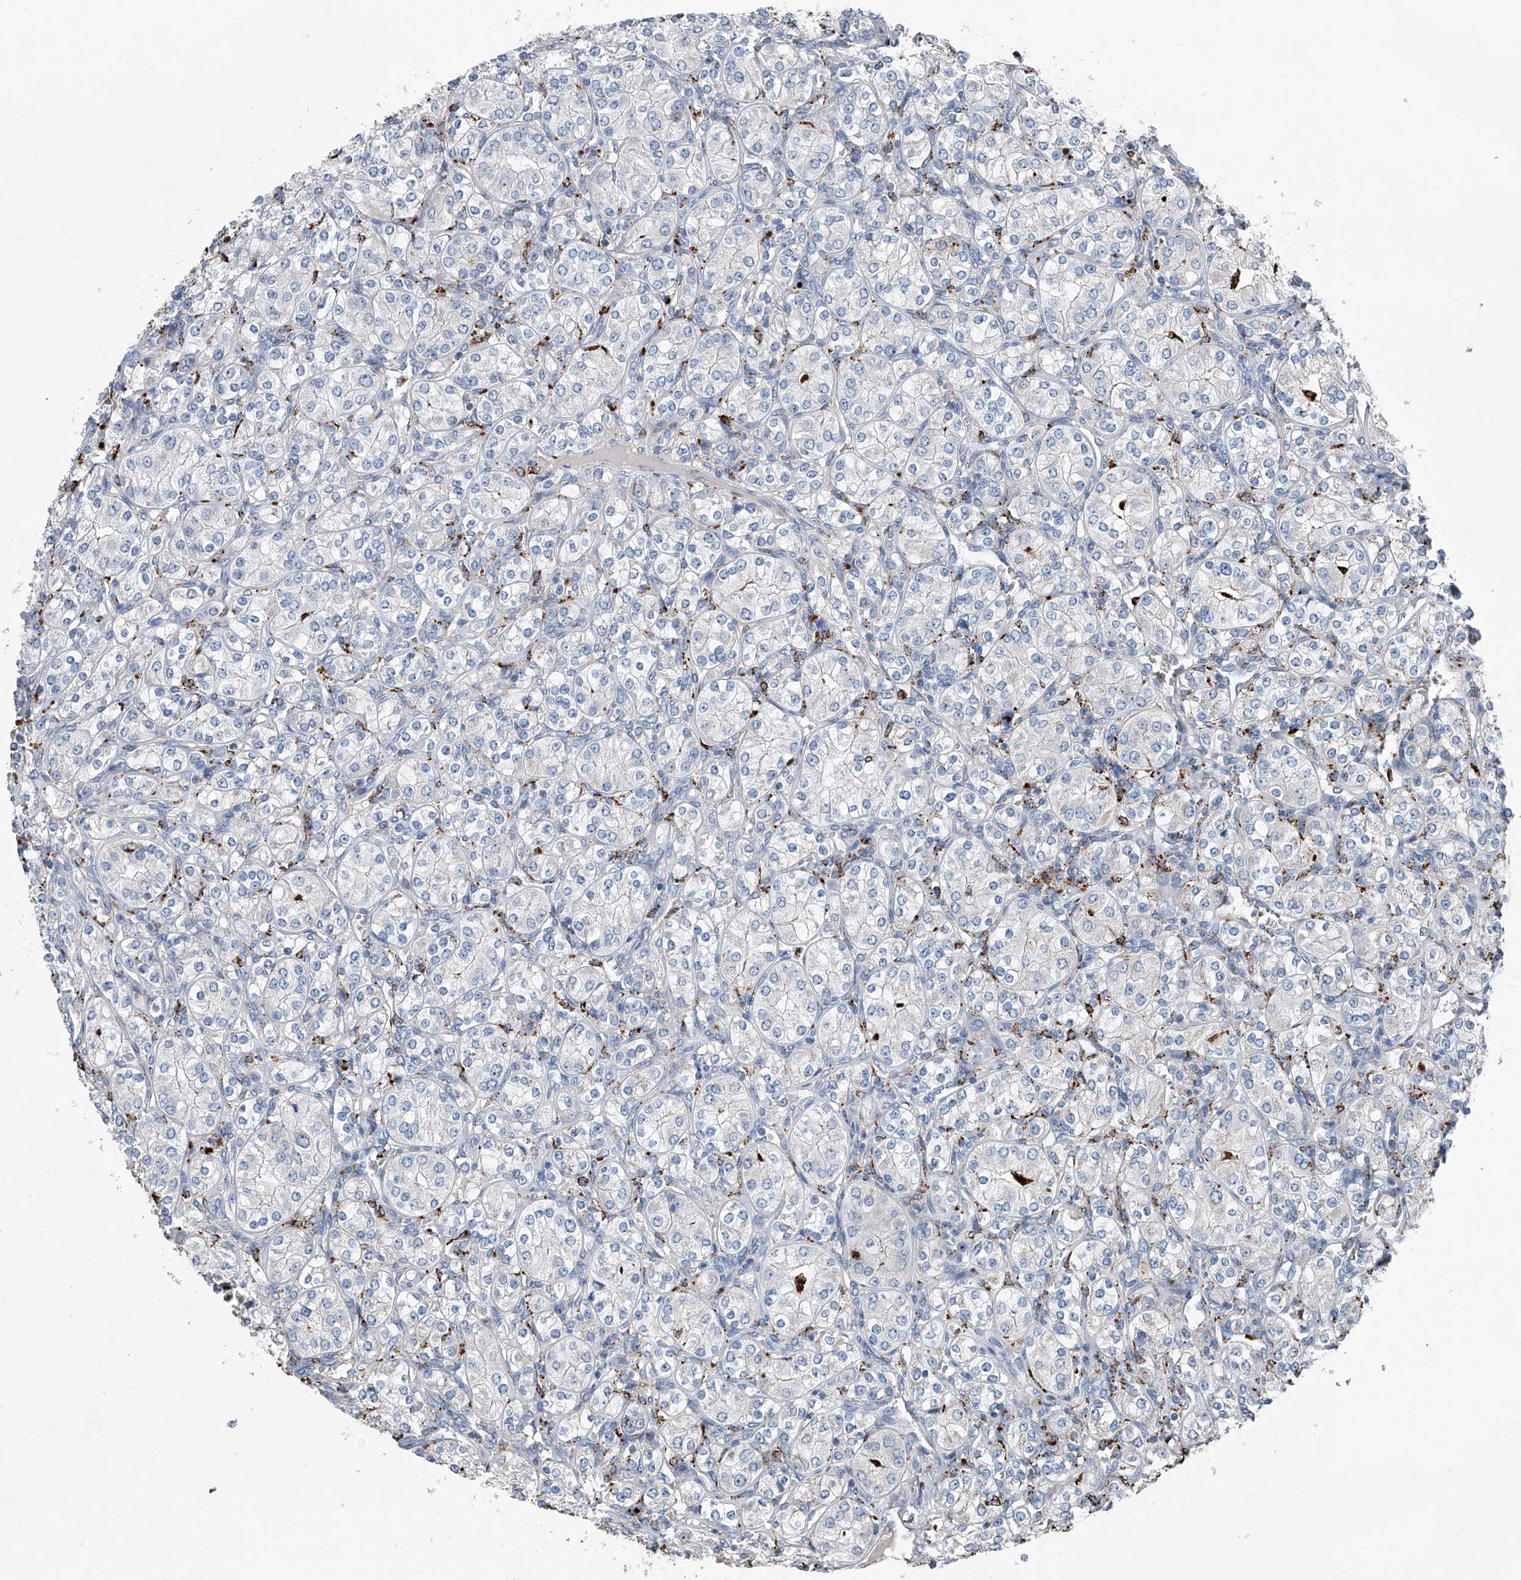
{"staining": {"intensity": "negative", "quantity": "none", "location": "none"}, "tissue": "renal cancer", "cell_type": "Tumor cells", "image_type": "cancer", "snomed": [{"axis": "morphology", "description": "Adenocarcinoma, NOS"}, {"axis": "topography", "description": "Kidney"}], "caption": "Immunohistochemistry (IHC) micrograph of human adenocarcinoma (renal) stained for a protein (brown), which exhibits no expression in tumor cells.", "gene": "ZNF772", "patient": {"sex": "male", "age": 77}}